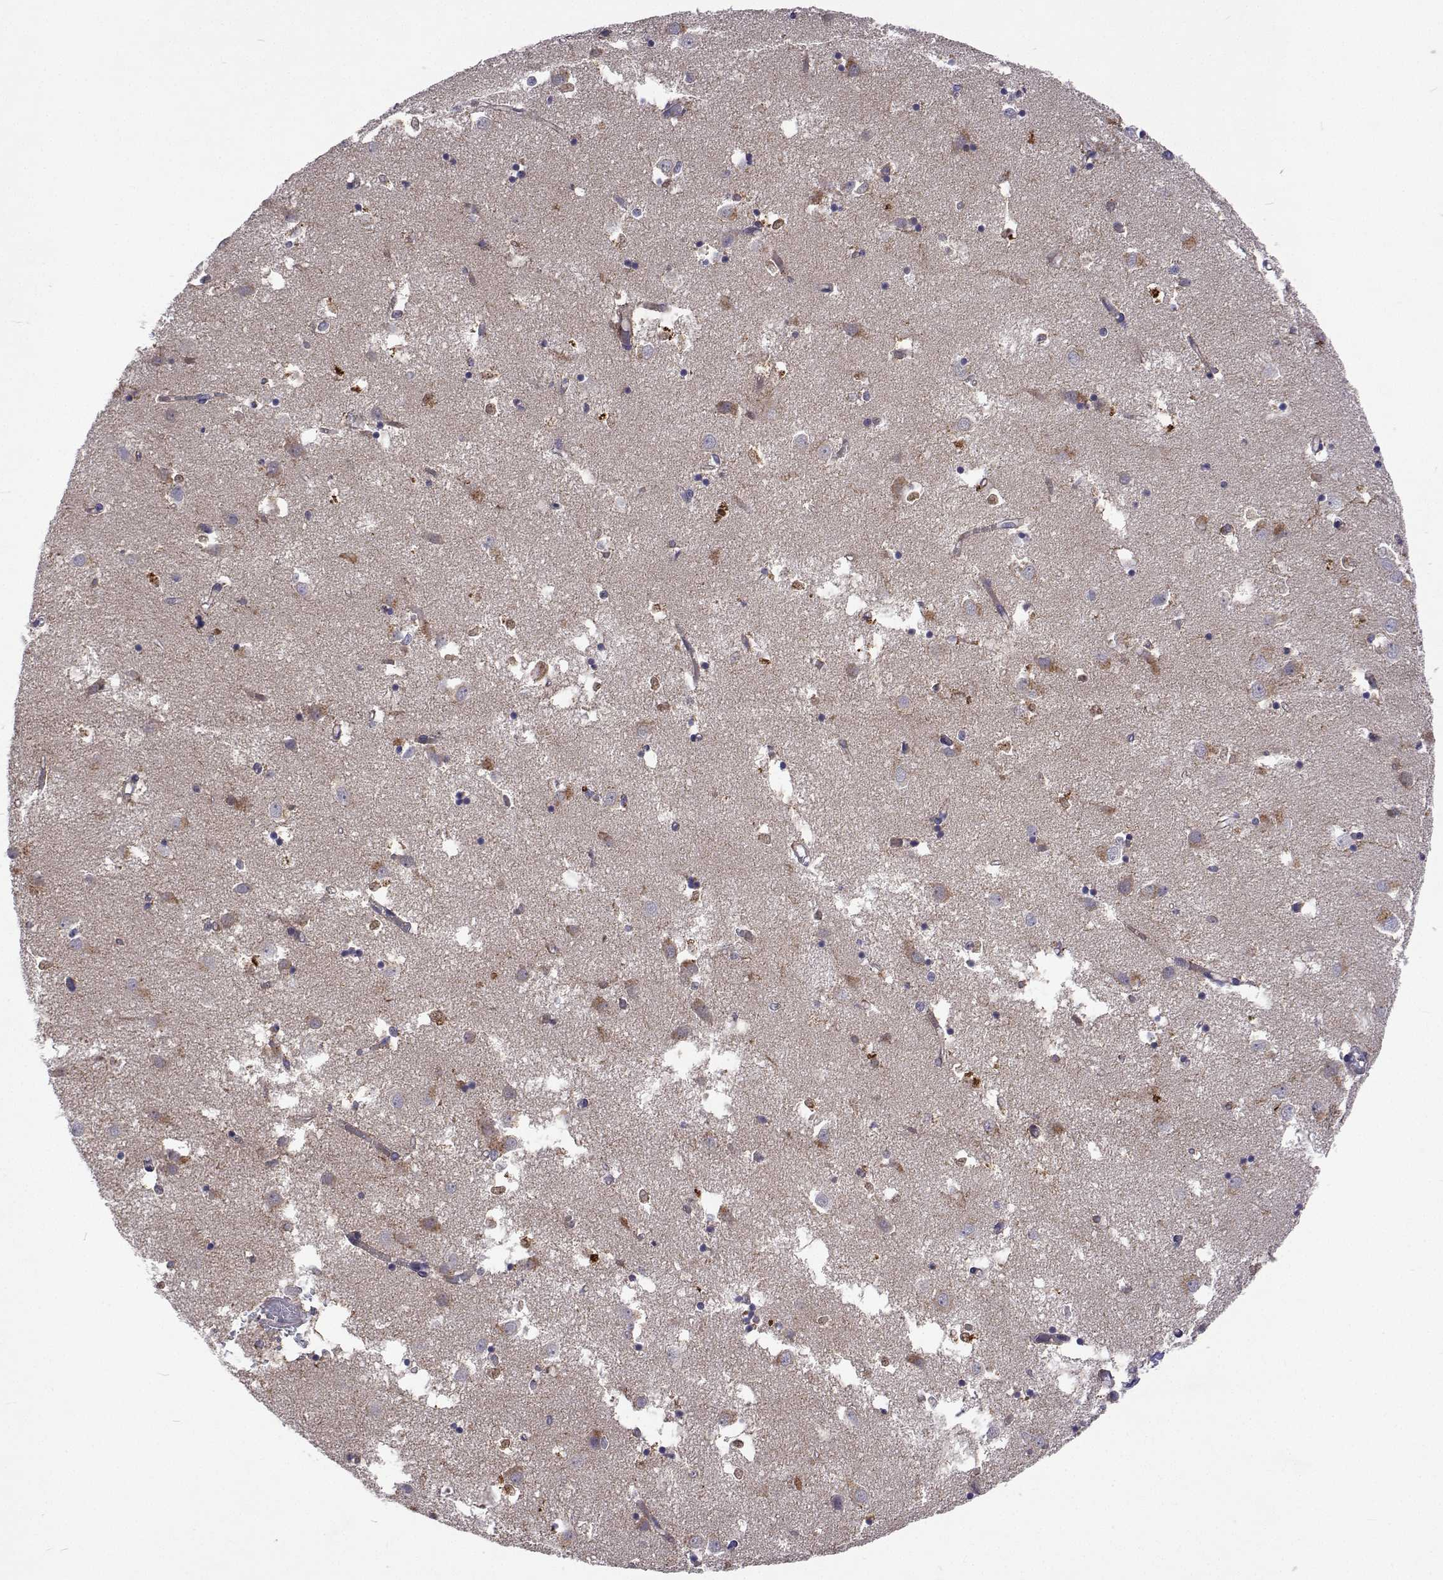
{"staining": {"intensity": "negative", "quantity": "none", "location": "none"}, "tissue": "caudate", "cell_type": "Glial cells", "image_type": "normal", "snomed": [{"axis": "morphology", "description": "Normal tissue, NOS"}, {"axis": "topography", "description": "Lateral ventricle wall"}], "caption": "Glial cells are negative for protein expression in unremarkable human caudate. (Stains: DAB IHC with hematoxylin counter stain, Microscopy: brightfield microscopy at high magnification).", "gene": "DHTKD1", "patient": {"sex": "male", "age": 70}}